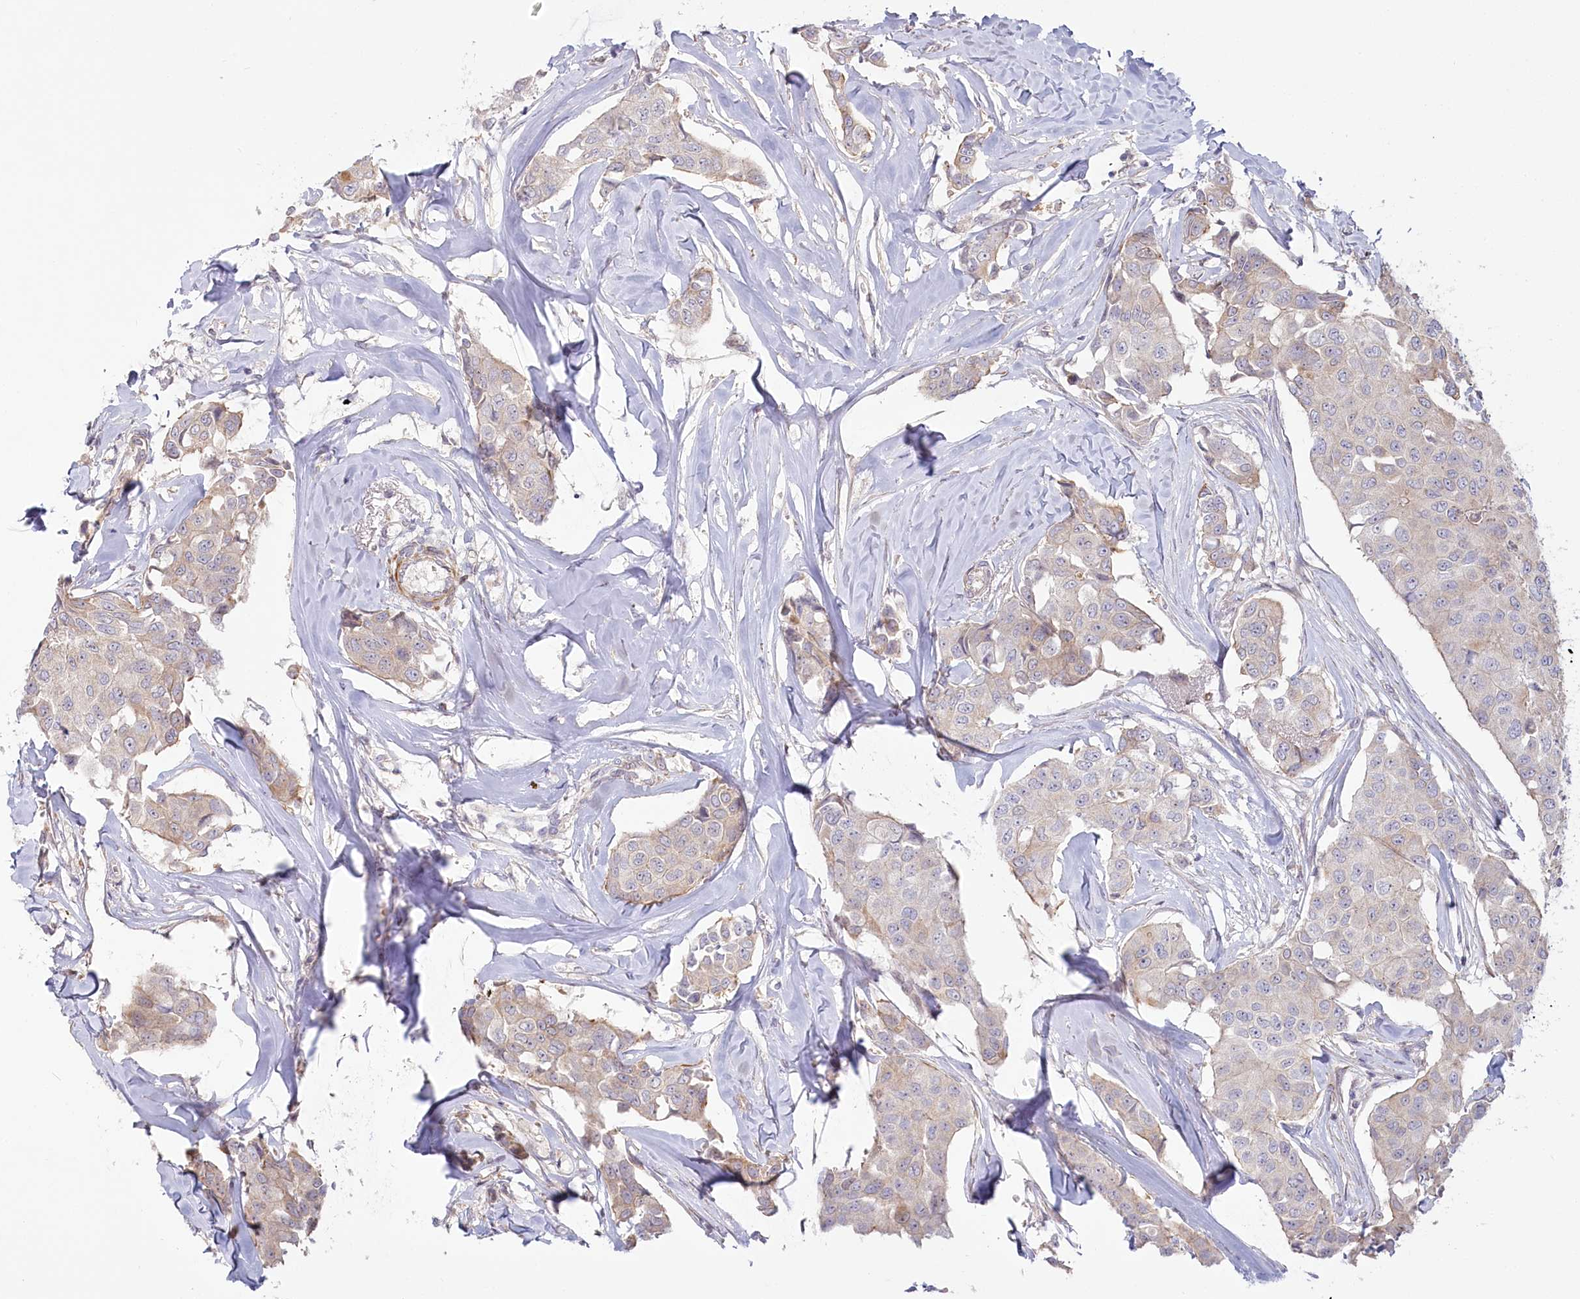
{"staining": {"intensity": "weak", "quantity": "<25%", "location": "cytoplasmic/membranous"}, "tissue": "breast cancer", "cell_type": "Tumor cells", "image_type": "cancer", "snomed": [{"axis": "morphology", "description": "Duct carcinoma"}, {"axis": "topography", "description": "Breast"}], "caption": "IHC histopathology image of neoplastic tissue: invasive ductal carcinoma (breast) stained with DAB (3,3'-diaminobenzidine) displays no significant protein positivity in tumor cells.", "gene": "MTG1", "patient": {"sex": "female", "age": 80}}